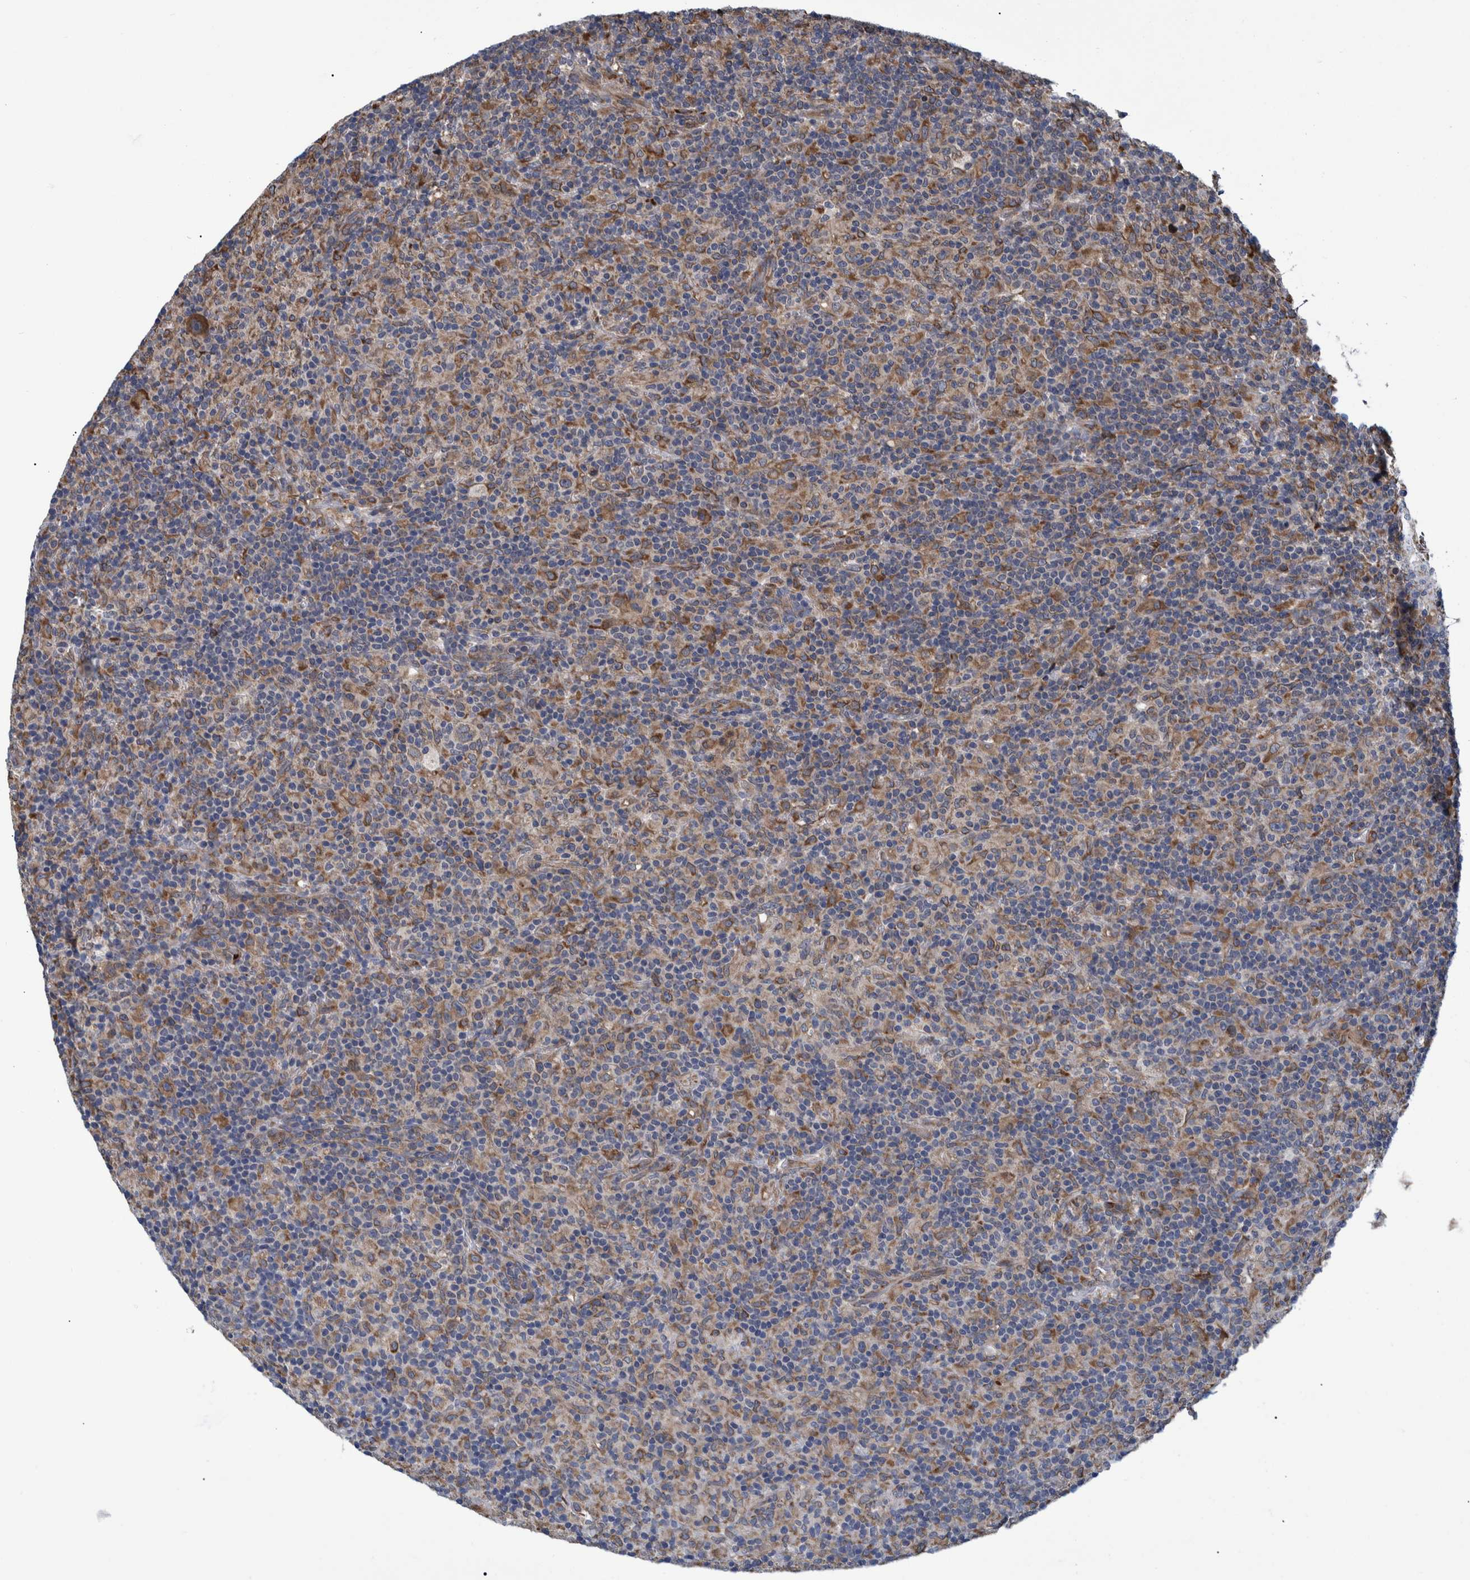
{"staining": {"intensity": "moderate", "quantity": ">75%", "location": "cytoplasmic/membranous"}, "tissue": "lymphoma", "cell_type": "Tumor cells", "image_type": "cancer", "snomed": [{"axis": "morphology", "description": "Hodgkin's disease, NOS"}, {"axis": "topography", "description": "Lymph node"}], "caption": "Lymphoma tissue reveals moderate cytoplasmic/membranous staining in approximately >75% of tumor cells, visualized by immunohistochemistry. (brown staining indicates protein expression, while blue staining denotes nuclei).", "gene": "SPAG5", "patient": {"sex": "male", "age": 70}}